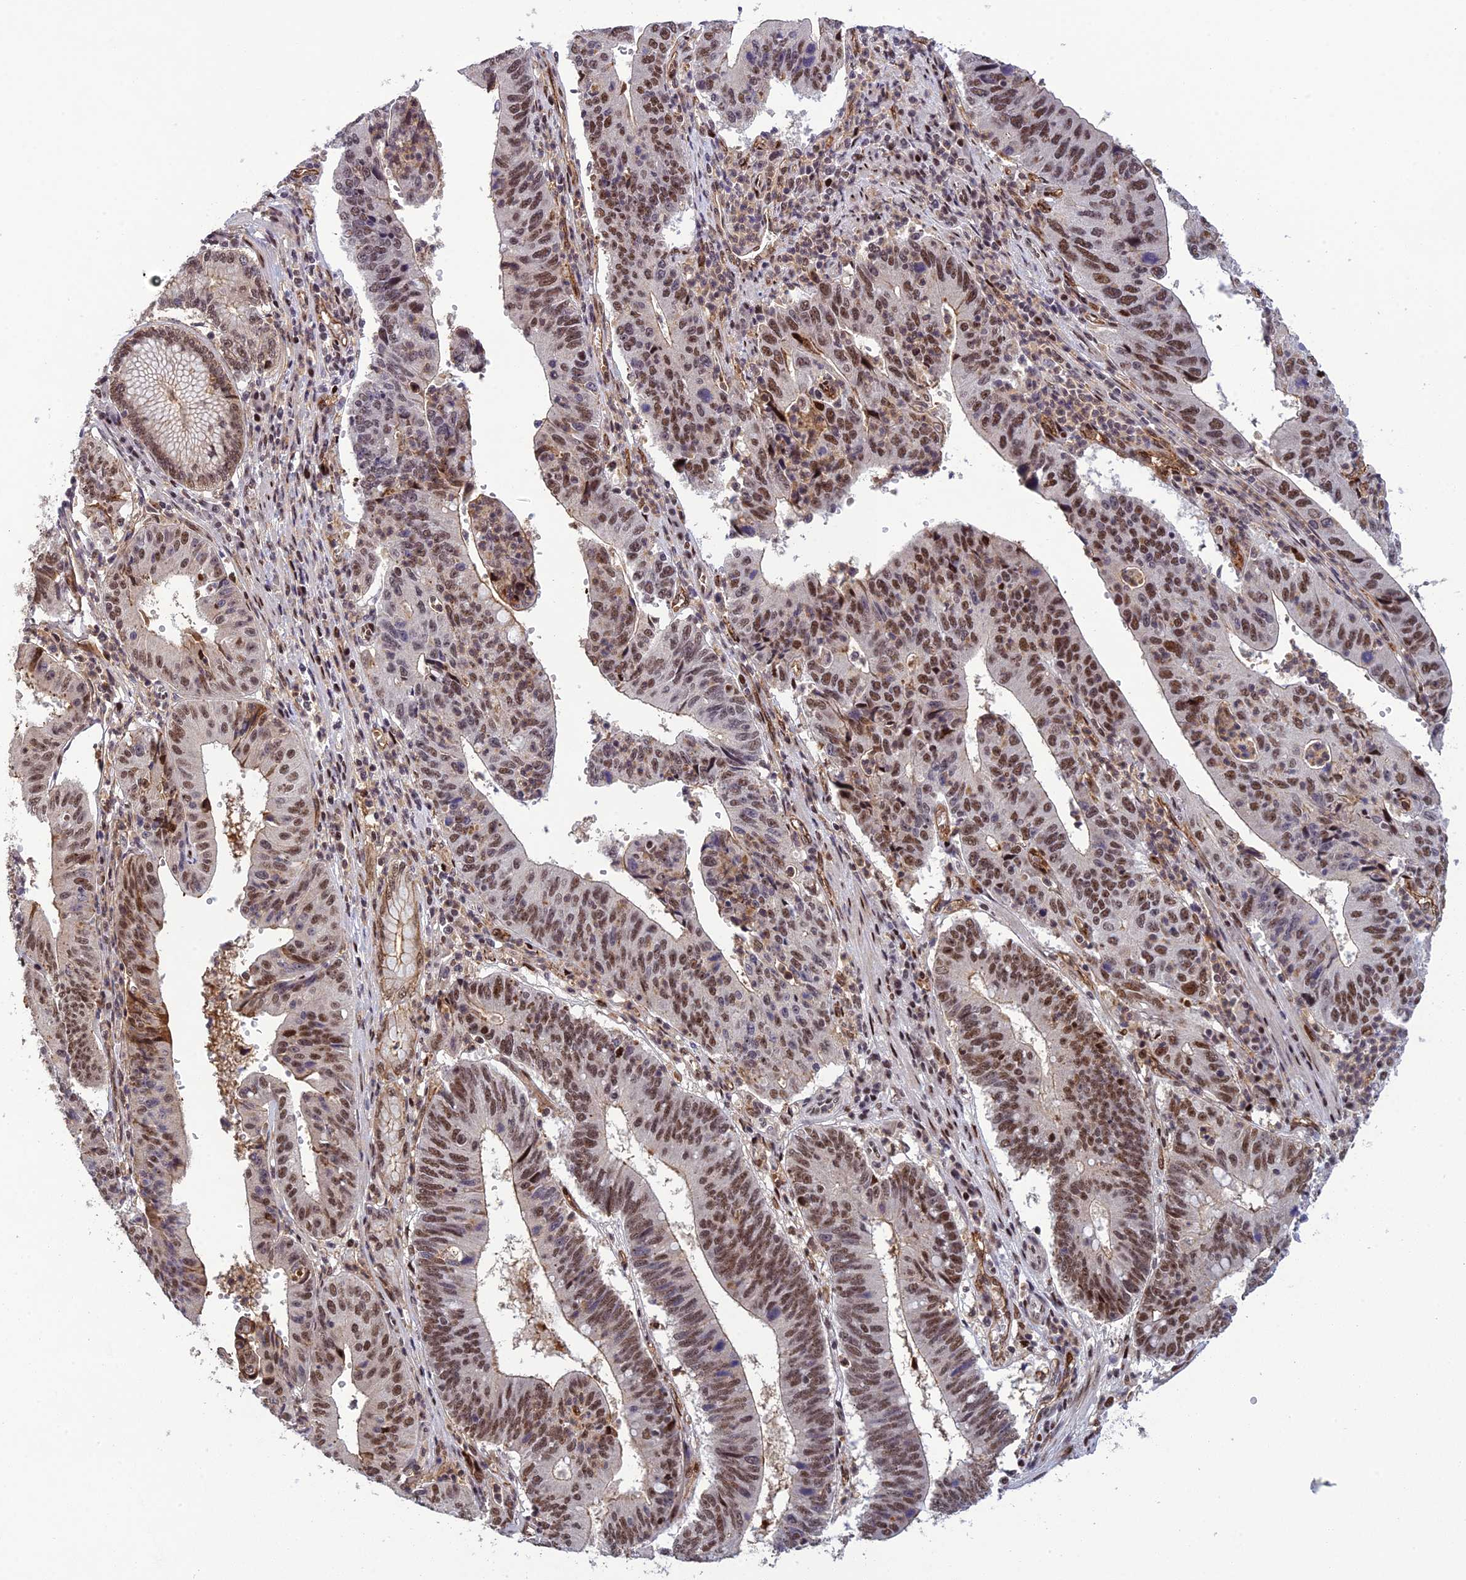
{"staining": {"intensity": "moderate", "quantity": ">75%", "location": "nuclear"}, "tissue": "stomach cancer", "cell_type": "Tumor cells", "image_type": "cancer", "snomed": [{"axis": "morphology", "description": "Adenocarcinoma, NOS"}, {"axis": "topography", "description": "Stomach"}], "caption": "Immunohistochemical staining of human stomach adenocarcinoma exhibits moderate nuclear protein expression in about >75% of tumor cells. The staining is performed using DAB (3,3'-diaminobenzidine) brown chromogen to label protein expression. The nuclei are counter-stained blue using hematoxylin.", "gene": "RANBP3", "patient": {"sex": "male", "age": 59}}